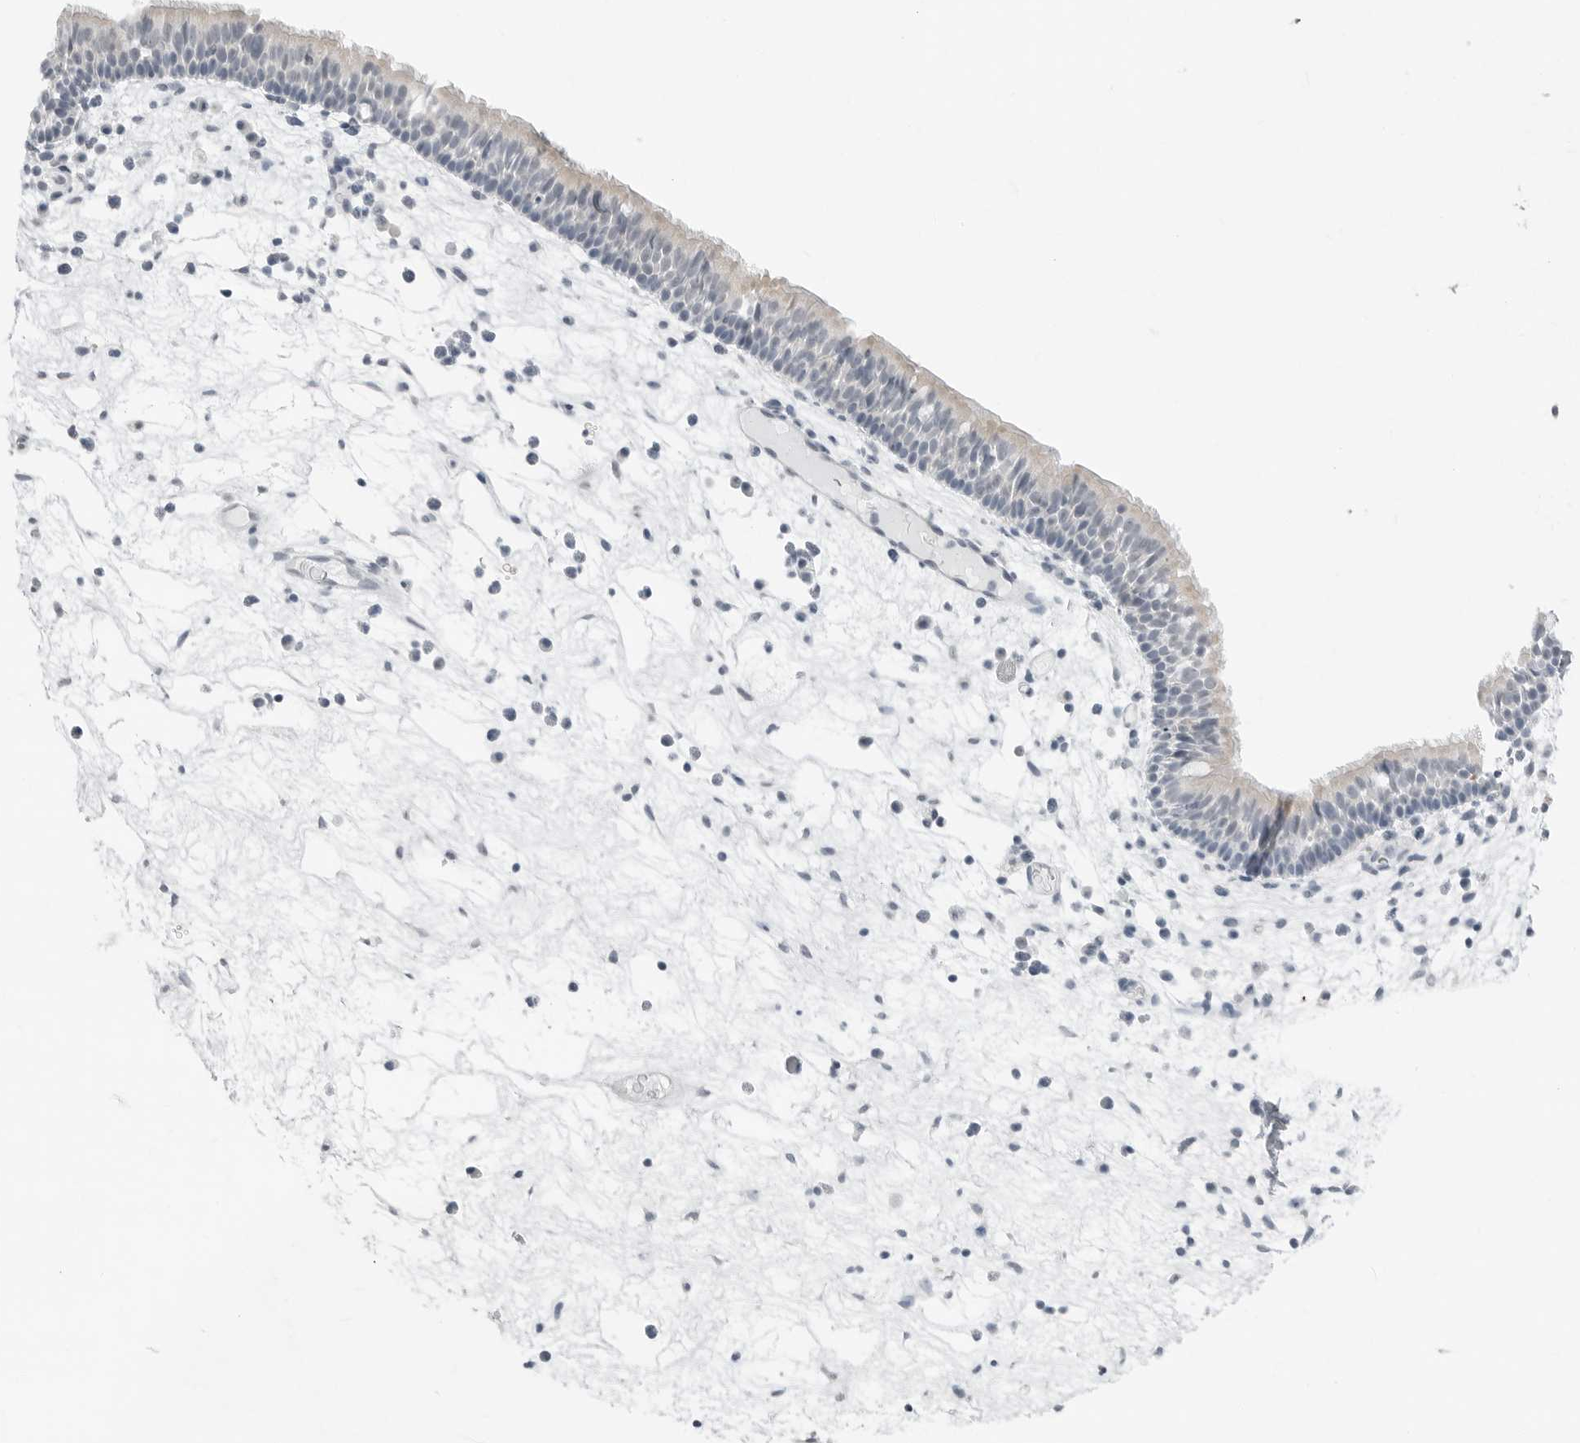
{"staining": {"intensity": "negative", "quantity": "none", "location": "none"}, "tissue": "nasopharynx", "cell_type": "Respiratory epithelial cells", "image_type": "normal", "snomed": [{"axis": "morphology", "description": "Normal tissue, NOS"}, {"axis": "morphology", "description": "Inflammation, NOS"}, {"axis": "morphology", "description": "Malignant melanoma, Metastatic site"}, {"axis": "topography", "description": "Nasopharynx"}], "caption": "The IHC micrograph has no significant expression in respiratory epithelial cells of nasopharynx.", "gene": "XIRP1", "patient": {"sex": "male", "age": 70}}